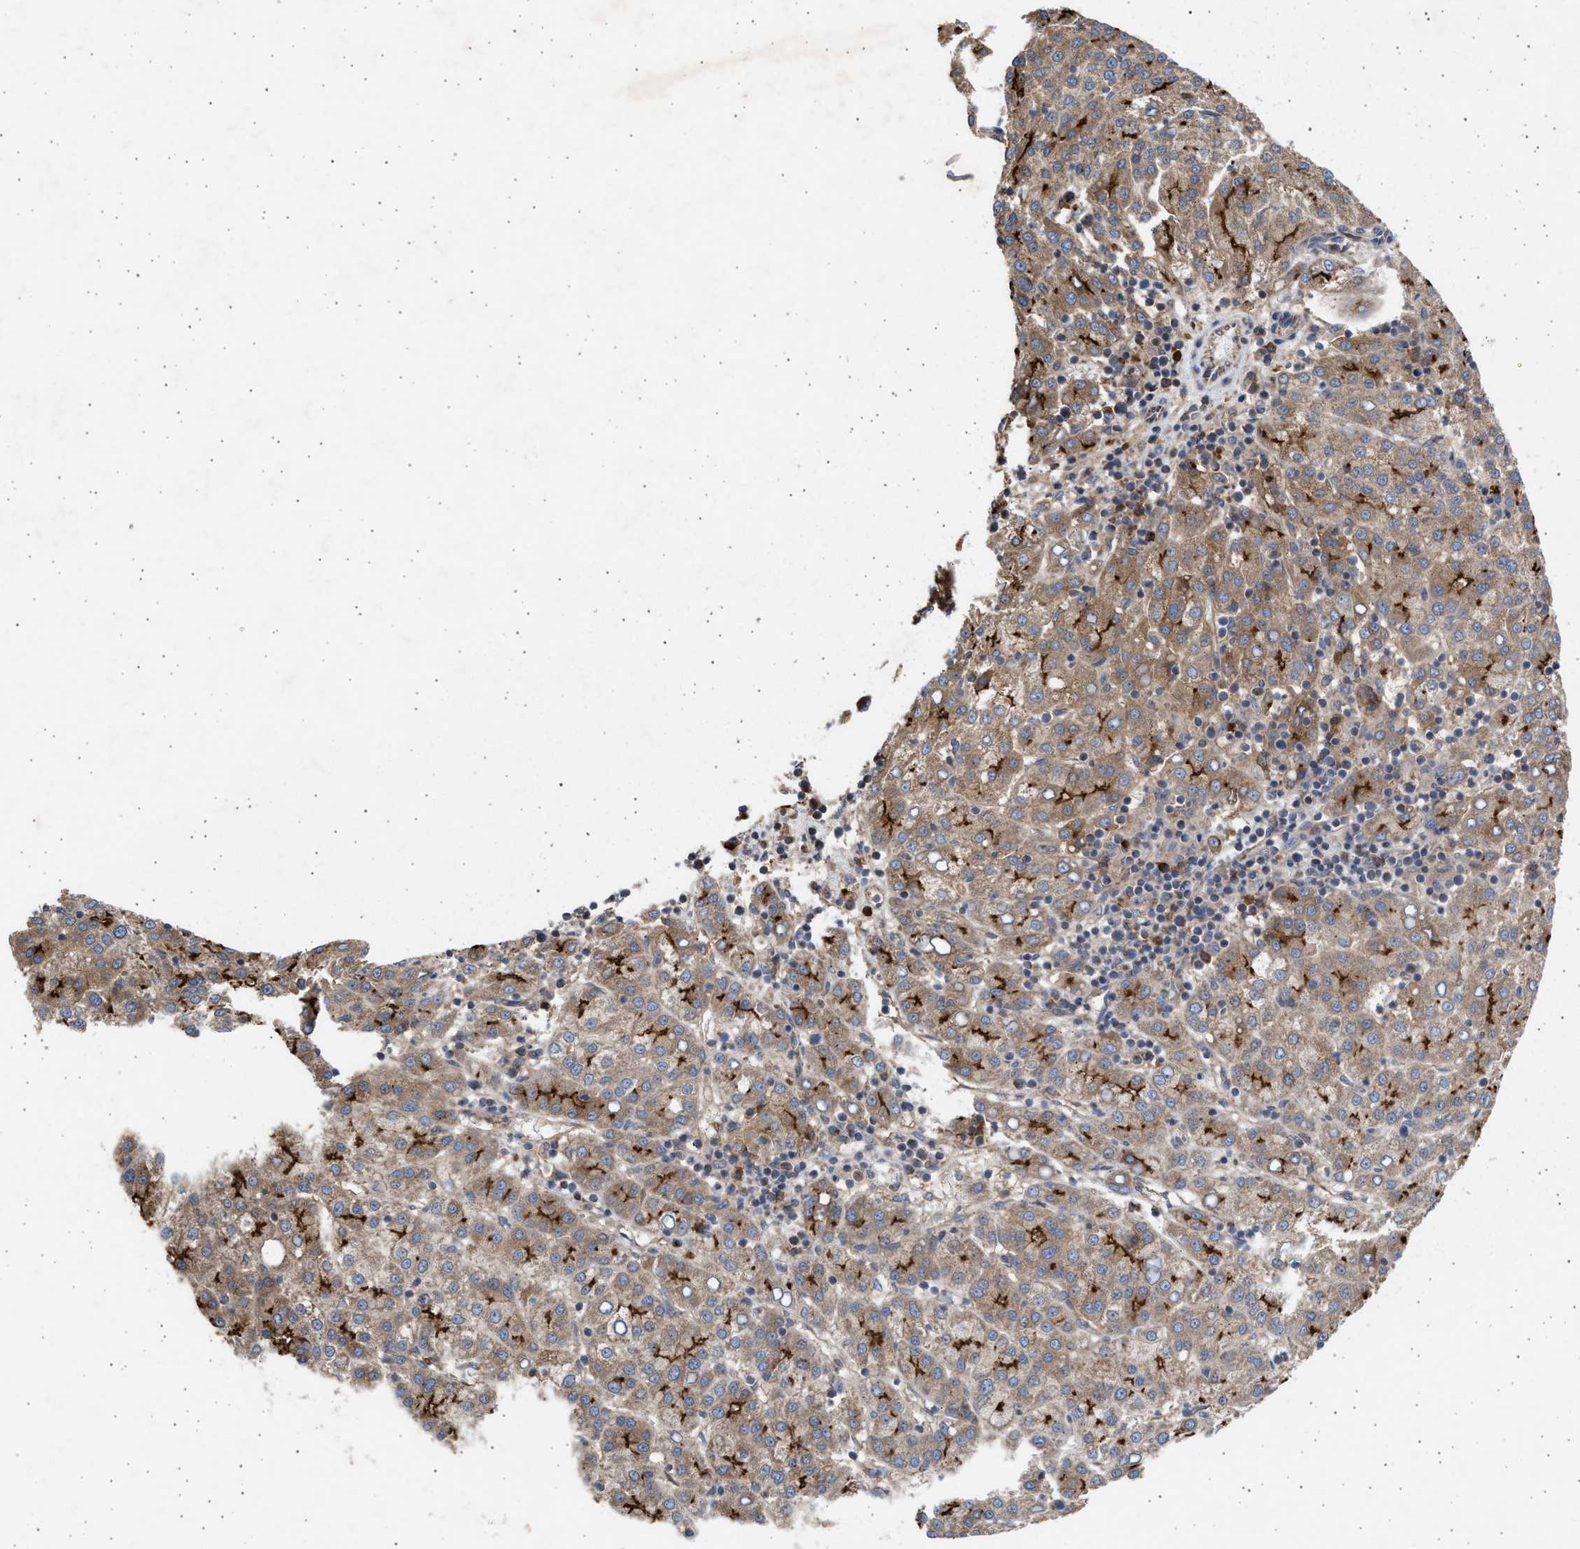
{"staining": {"intensity": "strong", "quantity": "25%-75%", "location": "cytoplasmic/membranous"}, "tissue": "liver cancer", "cell_type": "Tumor cells", "image_type": "cancer", "snomed": [{"axis": "morphology", "description": "Carcinoma, Hepatocellular, NOS"}, {"axis": "topography", "description": "Liver"}], "caption": "Protein positivity by IHC demonstrates strong cytoplasmic/membranous positivity in about 25%-75% of tumor cells in liver cancer (hepatocellular carcinoma).", "gene": "TTC19", "patient": {"sex": "female", "age": 58}}